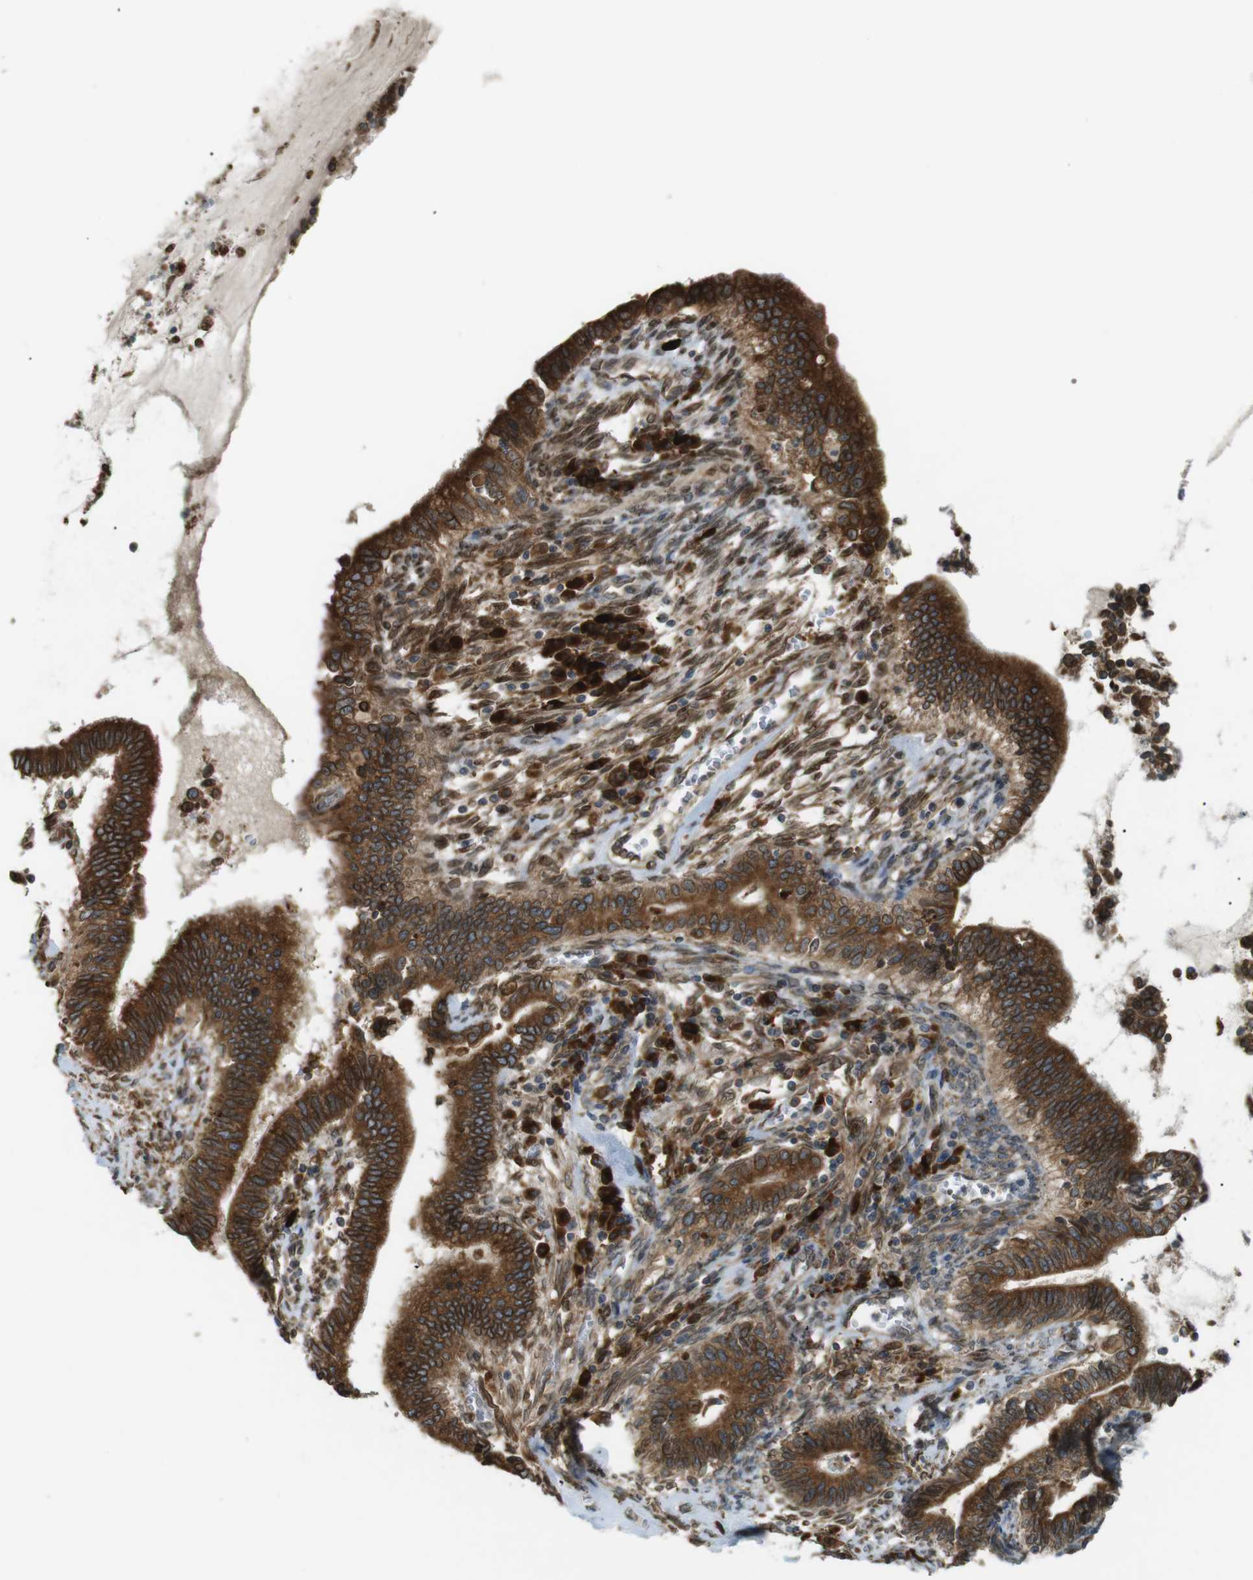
{"staining": {"intensity": "strong", "quantity": ">75%", "location": "cytoplasmic/membranous"}, "tissue": "cervical cancer", "cell_type": "Tumor cells", "image_type": "cancer", "snomed": [{"axis": "morphology", "description": "Adenocarcinoma, NOS"}, {"axis": "topography", "description": "Cervix"}], "caption": "IHC of adenocarcinoma (cervical) displays high levels of strong cytoplasmic/membranous positivity in approximately >75% of tumor cells.", "gene": "TMED4", "patient": {"sex": "female", "age": 44}}